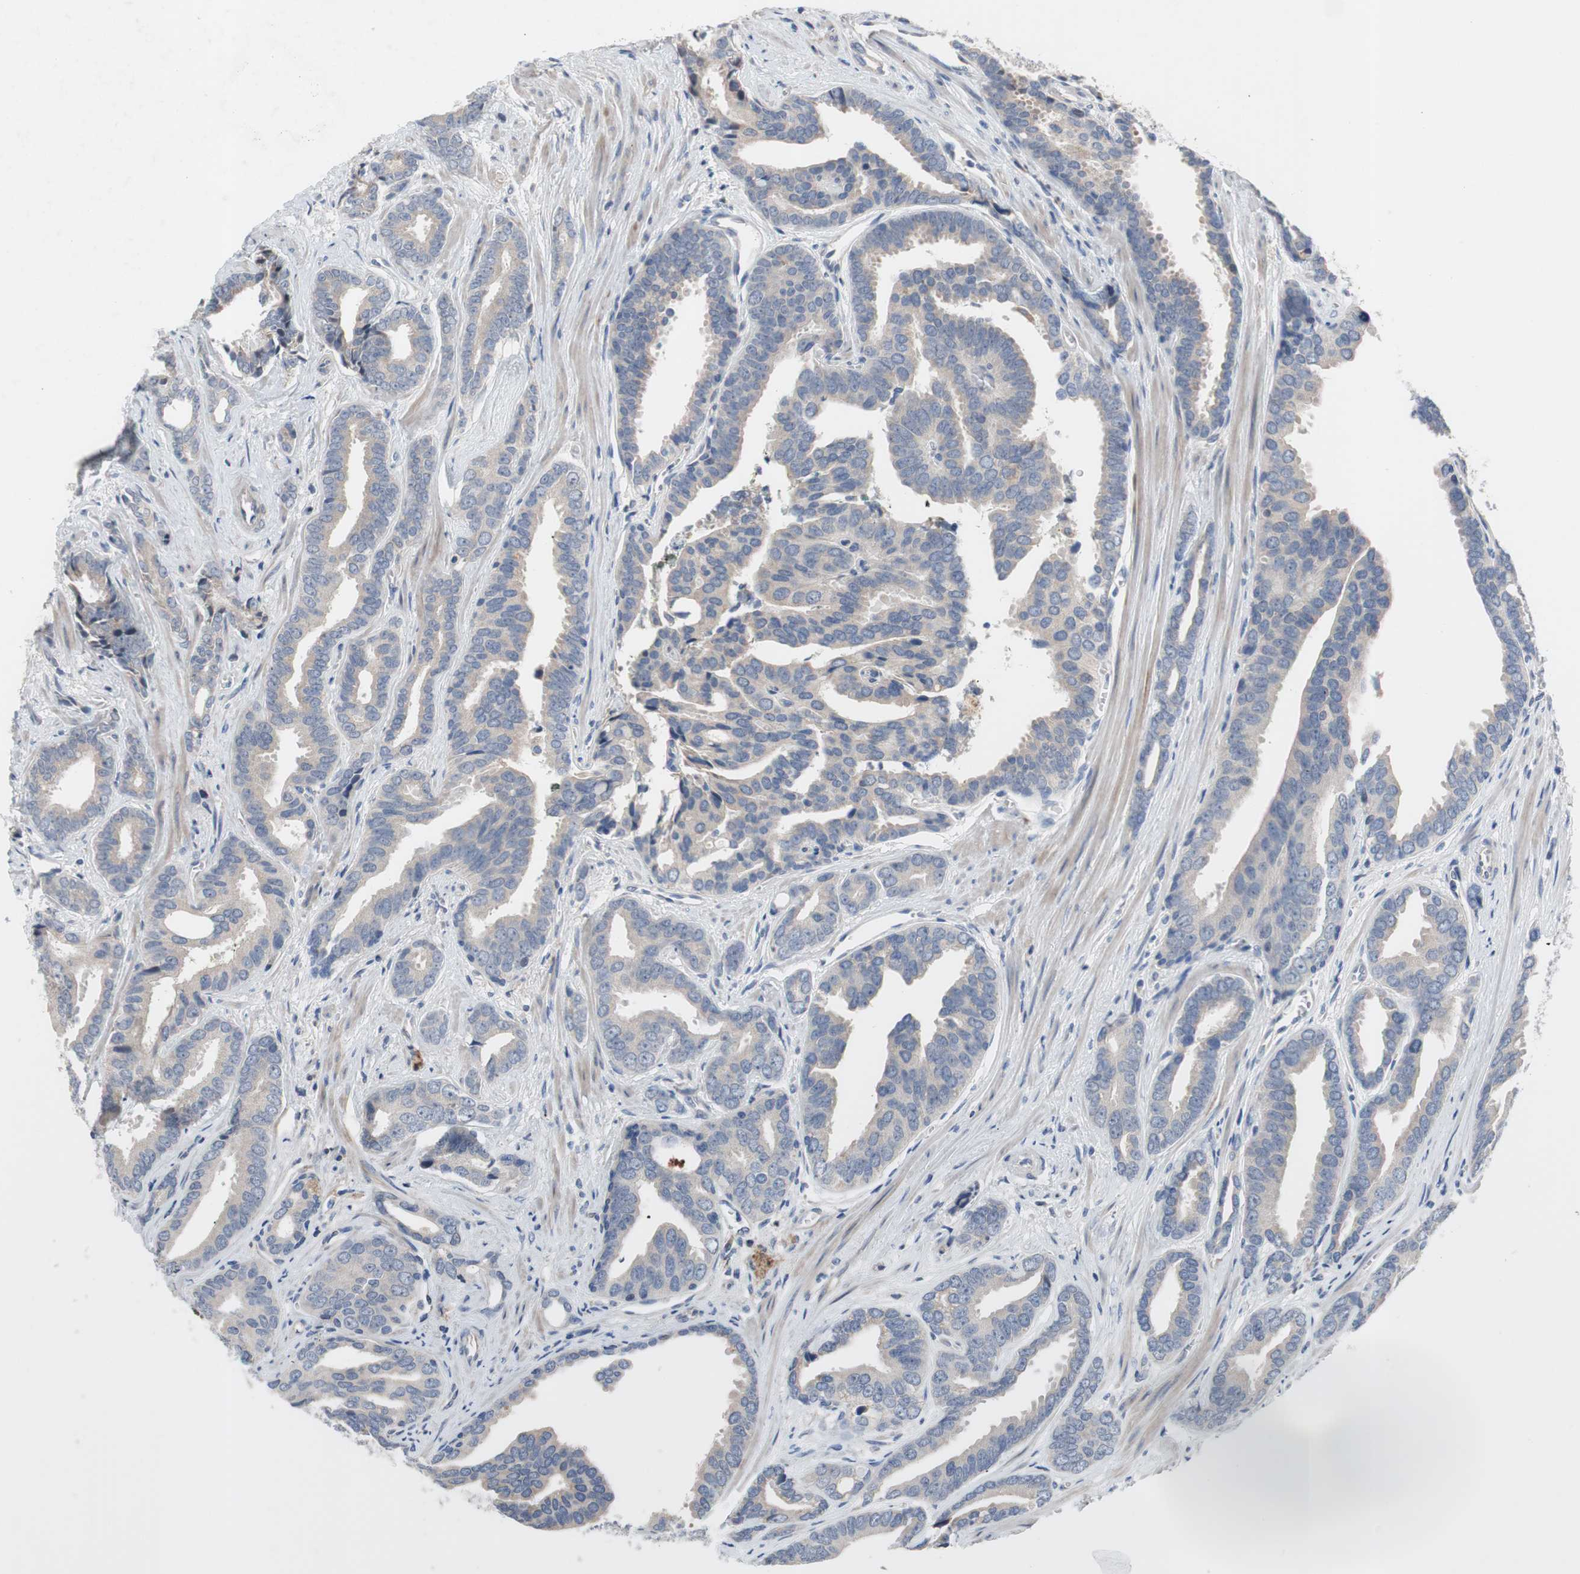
{"staining": {"intensity": "weak", "quantity": ">75%", "location": "cytoplasmic/membranous"}, "tissue": "prostate cancer", "cell_type": "Tumor cells", "image_type": "cancer", "snomed": [{"axis": "morphology", "description": "Adenocarcinoma, High grade"}, {"axis": "topography", "description": "Prostate"}], "caption": "There is low levels of weak cytoplasmic/membranous expression in tumor cells of prostate cancer, as demonstrated by immunohistochemical staining (brown color).", "gene": "TTC14", "patient": {"sex": "male", "age": 67}}